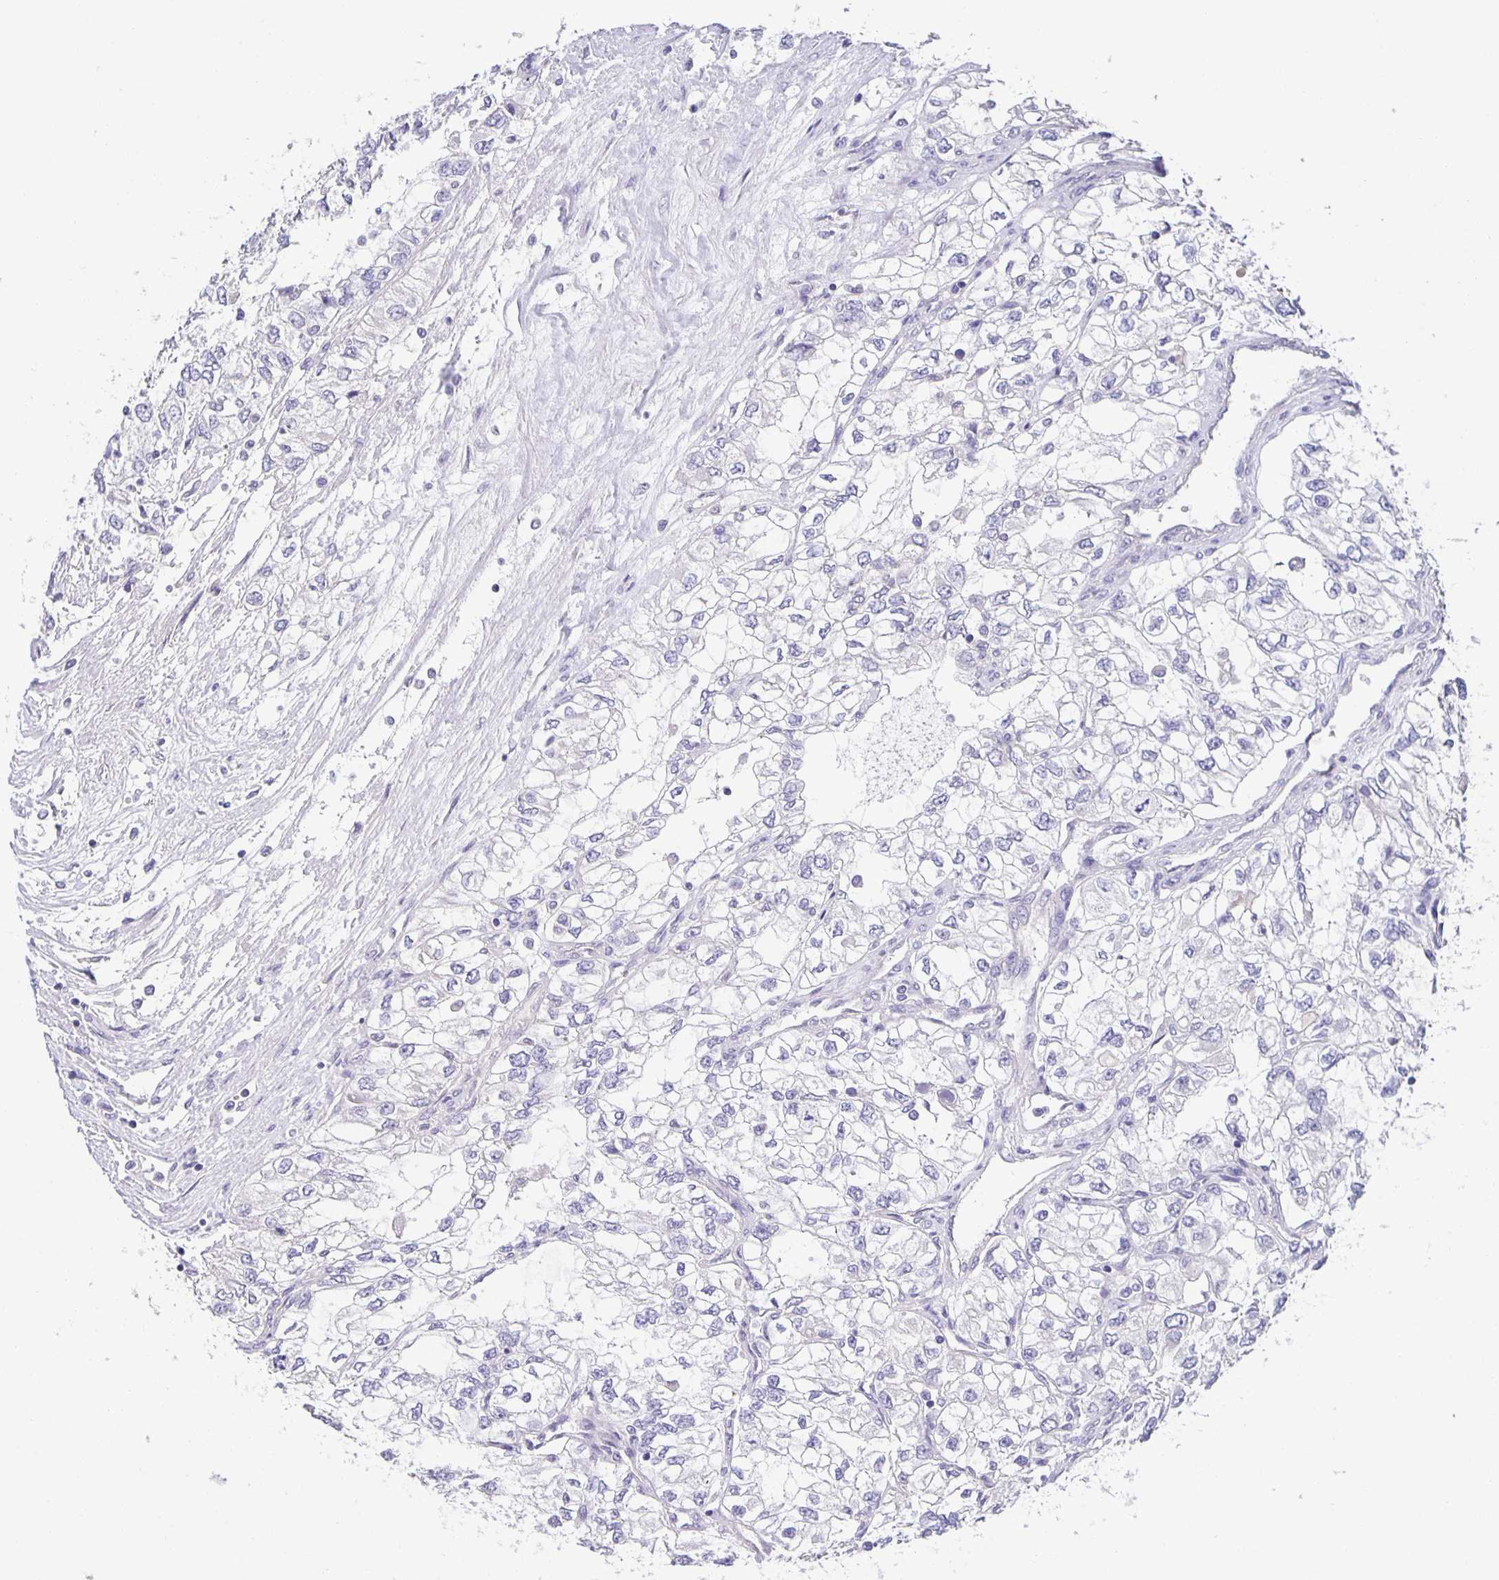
{"staining": {"intensity": "negative", "quantity": "none", "location": "none"}, "tissue": "renal cancer", "cell_type": "Tumor cells", "image_type": "cancer", "snomed": [{"axis": "morphology", "description": "Adenocarcinoma, NOS"}, {"axis": "topography", "description": "Kidney"}], "caption": "A high-resolution micrograph shows immunohistochemistry (IHC) staining of adenocarcinoma (renal), which reveals no significant staining in tumor cells.", "gene": "PTPN3", "patient": {"sex": "female", "age": 59}}